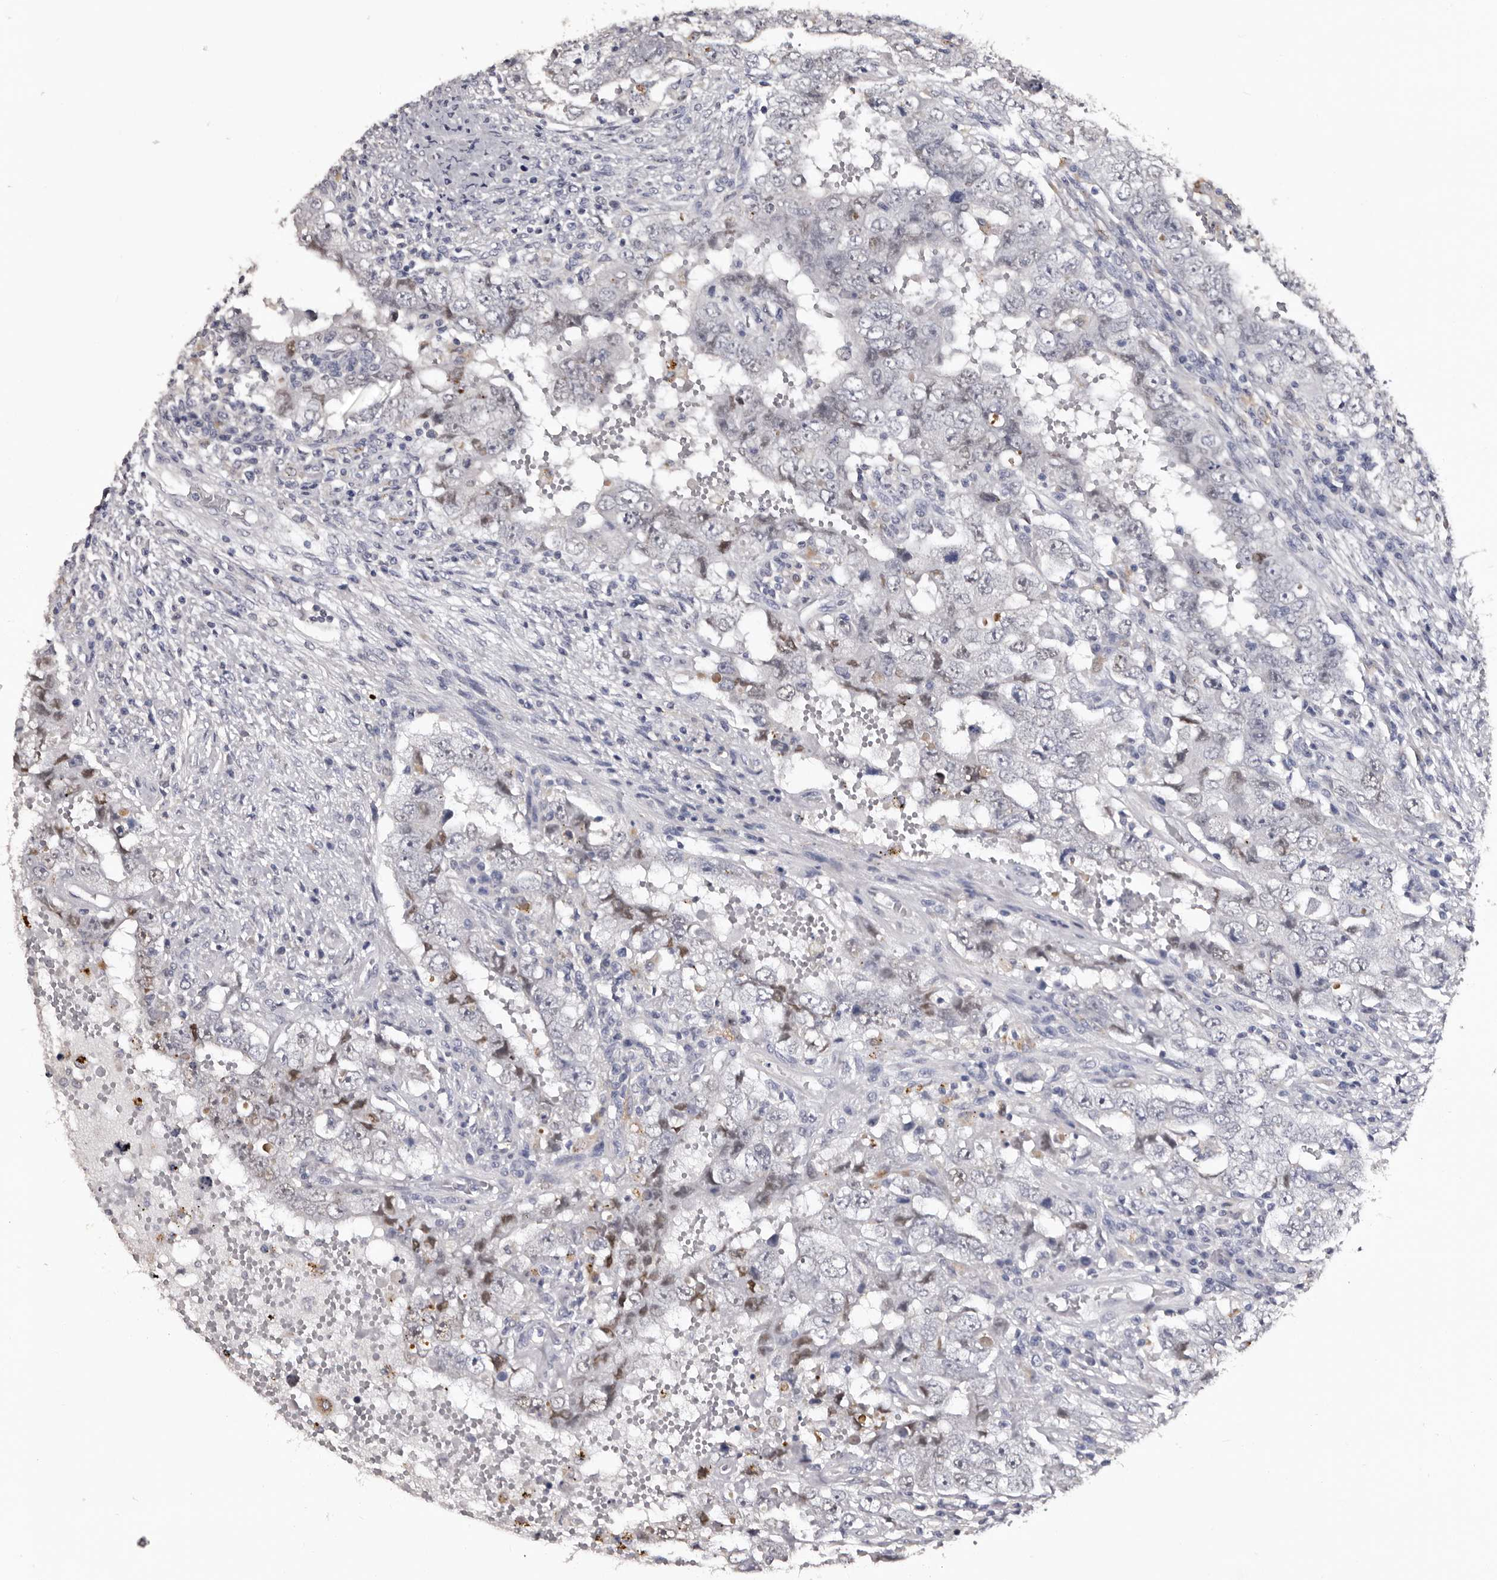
{"staining": {"intensity": "negative", "quantity": "none", "location": "none"}, "tissue": "testis cancer", "cell_type": "Tumor cells", "image_type": "cancer", "snomed": [{"axis": "morphology", "description": "Carcinoma, Embryonal, NOS"}, {"axis": "topography", "description": "Testis"}], "caption": "Immunohistochemistry (IHC) micrograph of neoplastic tissue: testis cancer stained with DAB reveals no significant protein positivity in tumor cells.", "gene": "SLC10A4", "patient": {"sex": "male", "age": 26}}